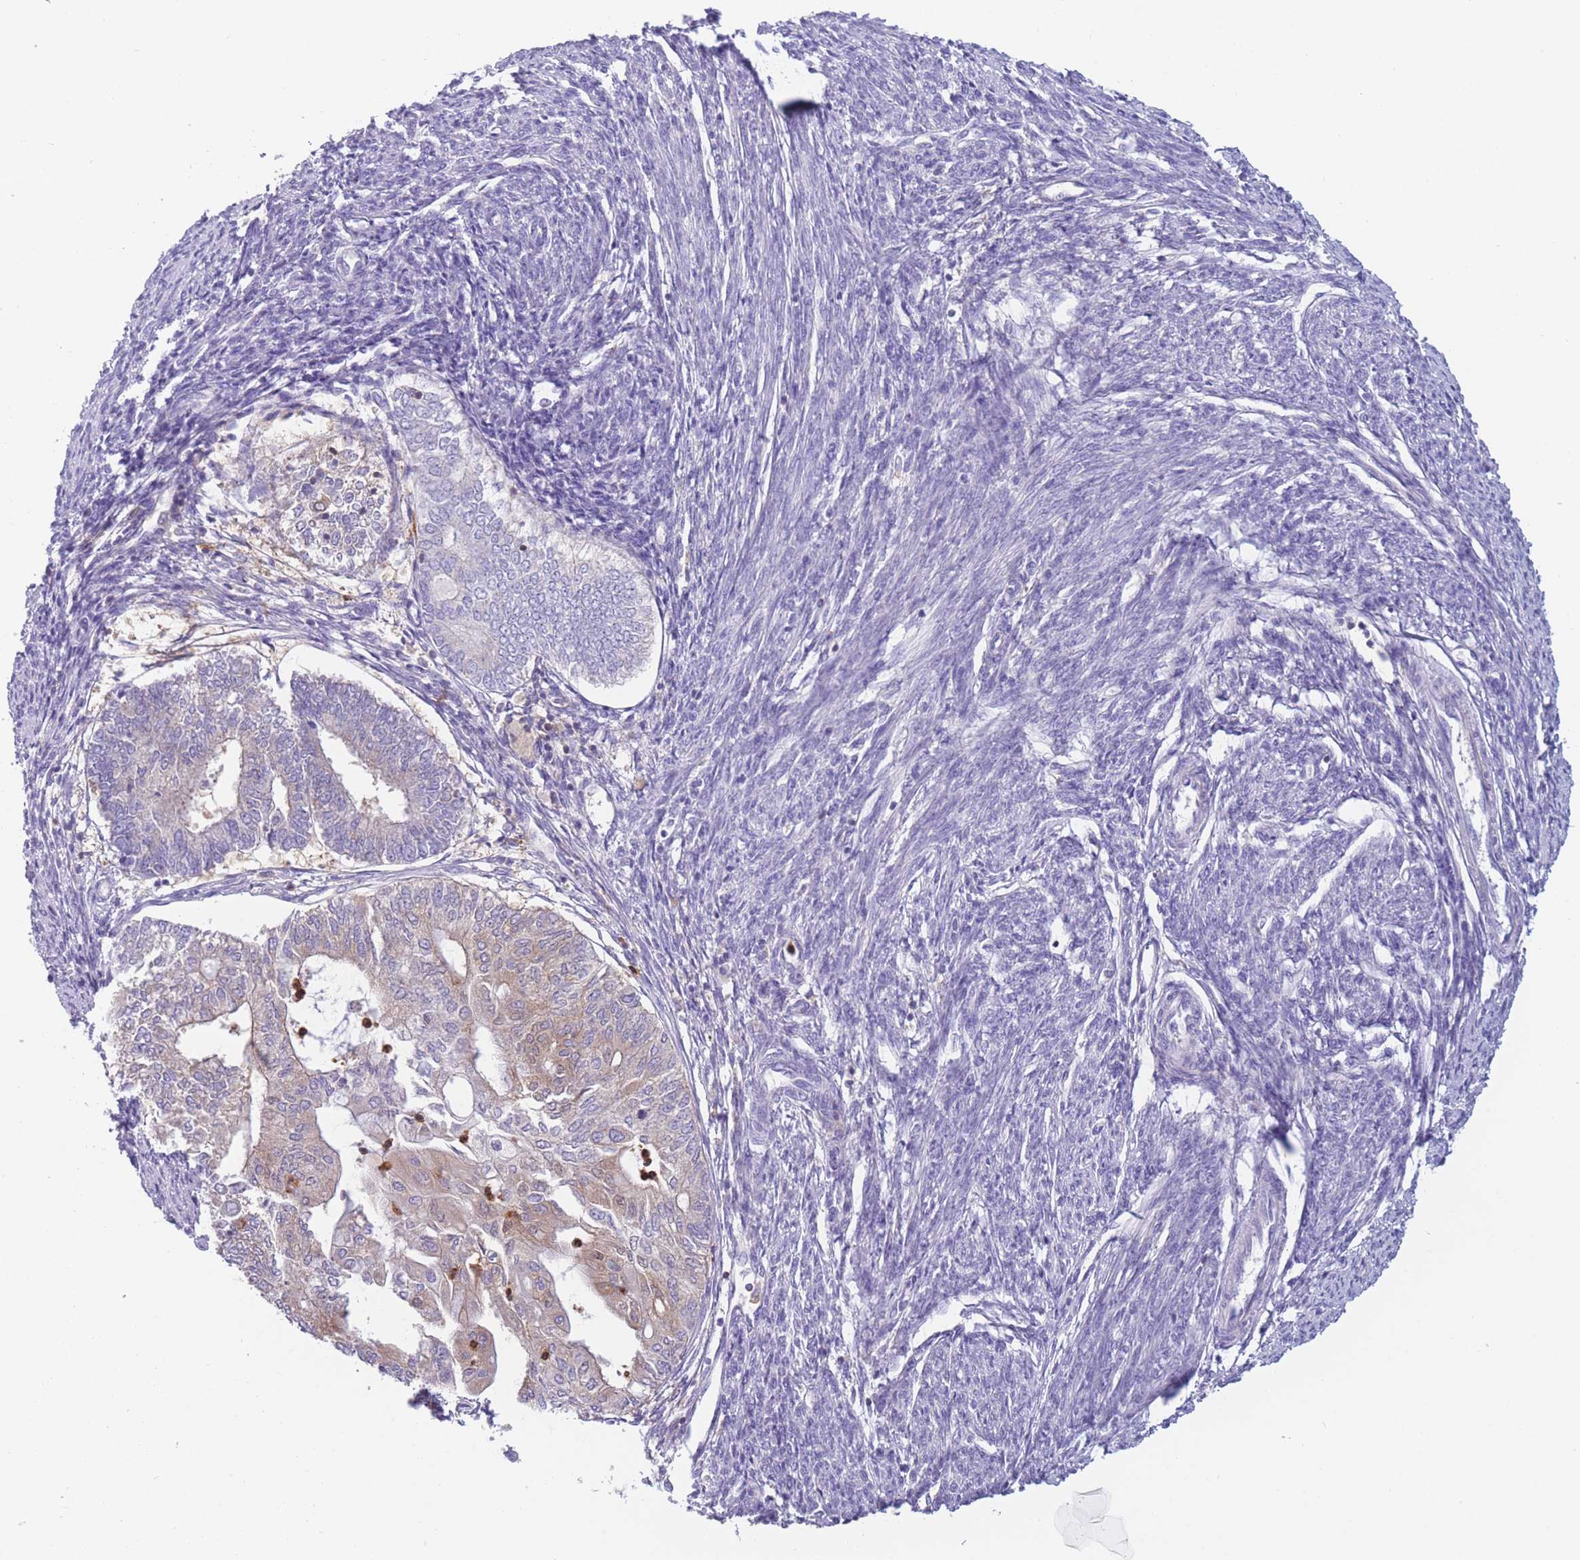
{"staining": {"intensity": "negative", "quantity": "none", "location": "none"}, "tissue": "smooth muscle", "cell_type": "Smooth muscle cells", "image_type": "normal", "snomed": [{"axis": "morphology", "description": "Normal tissue, NOS"}, {"axis": "topography", "description": "Smooth muscle"}, {"axis": "topography", "description": "Uterus"}], "caption": "High power microscopy photomicrograph of an immunohistochemistry (IHC) histopathology image of unremarkable smooth muscle, revealing no significant expression in smooth muscle cells. (DAB (3,3'-diaminobenzidine) IHC with hematoxylin counter stain).", "gene": "ST3GAL4", "patient": {"sex": "female", "age": 59}}